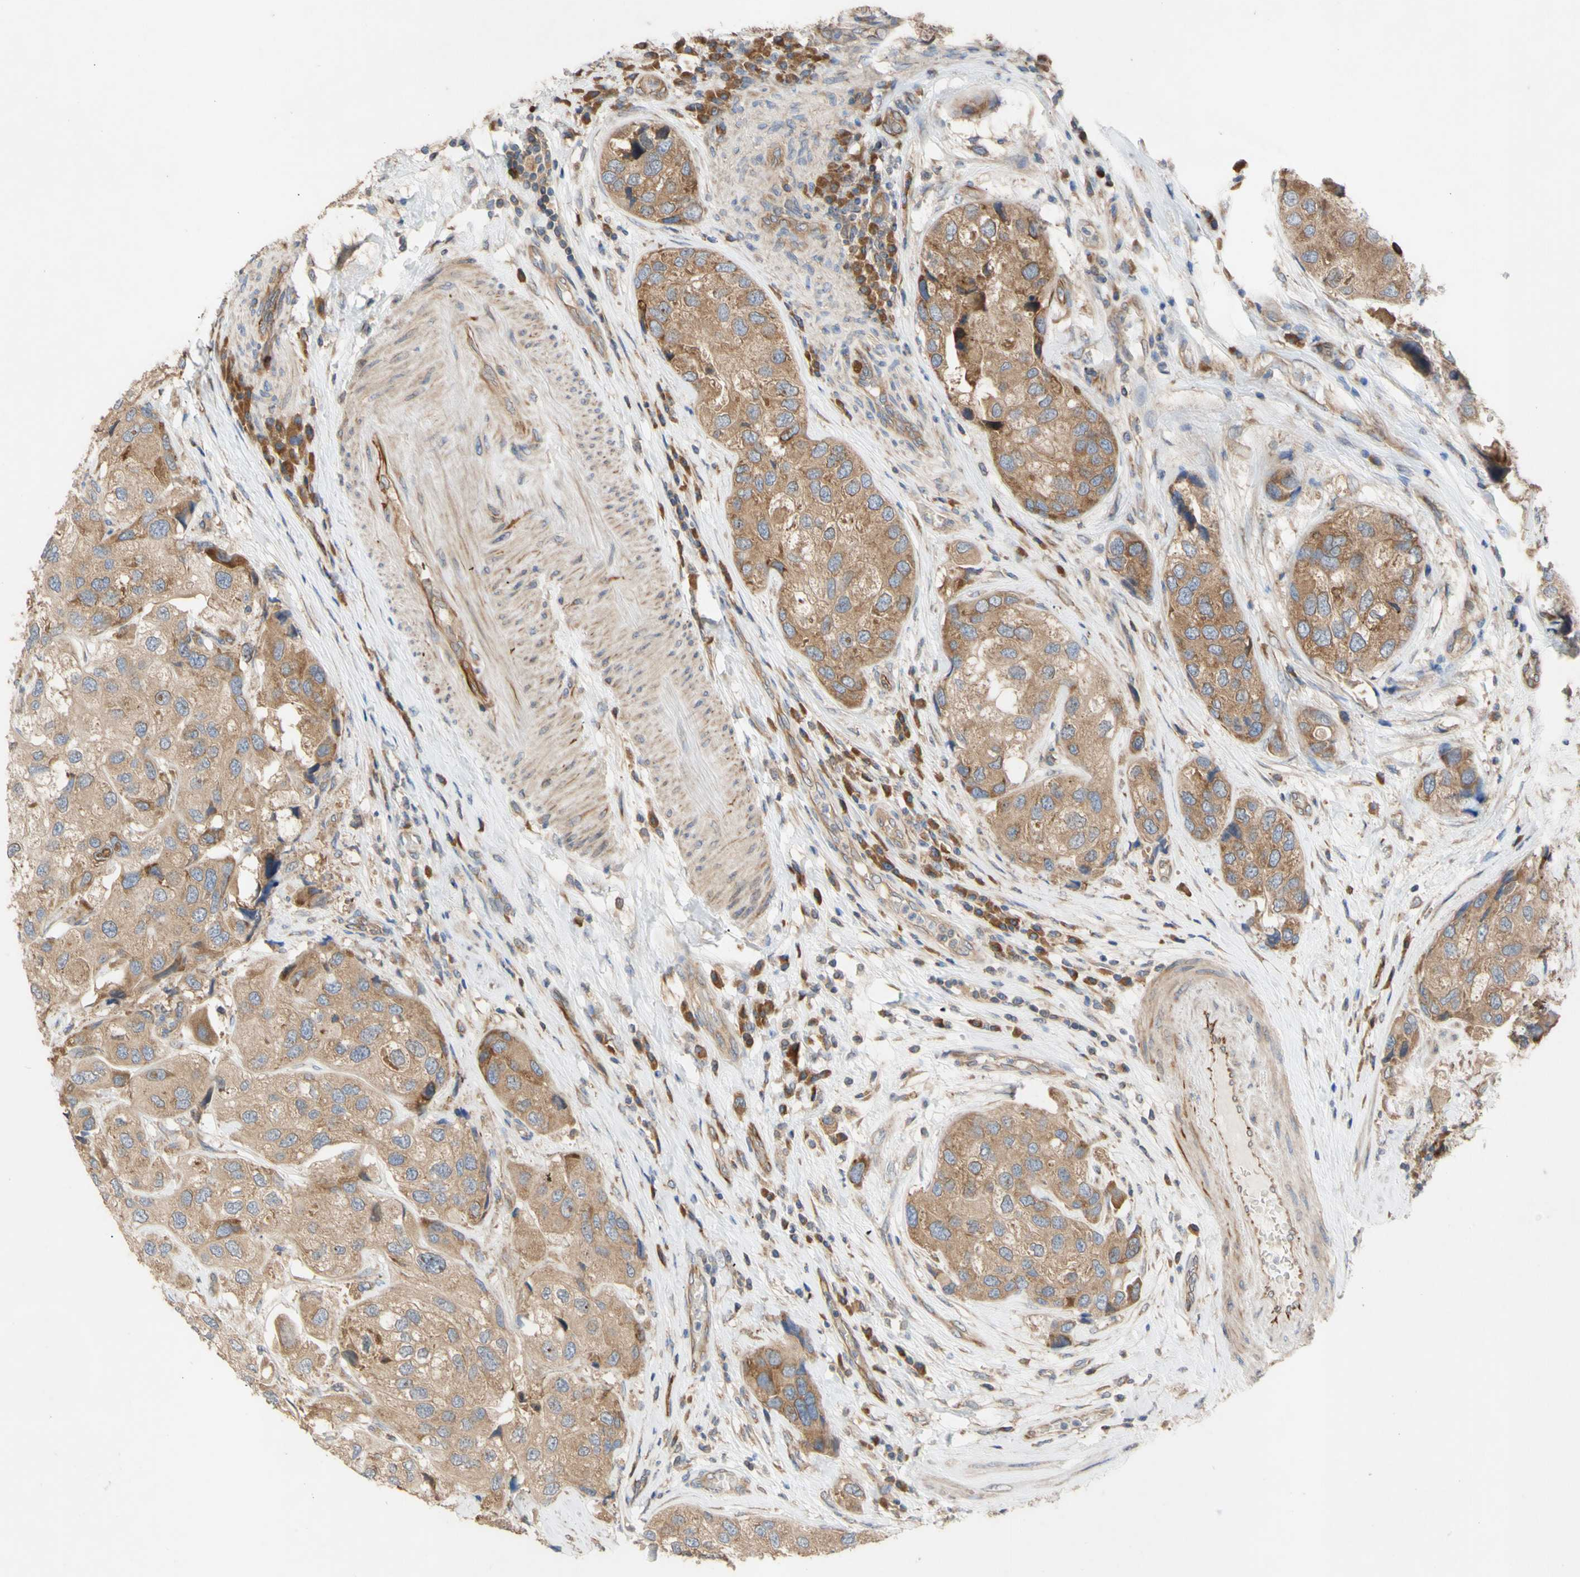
{"staining": {"intensity": "moderate", "quantity": ">75%", "location": "cytoplasmic/membranous"}, "tissue": "urothelial cancer", "cell_type": "Tumor cells", "image_type": "cancer", "snomed": [{"axis": "morphology", "description": "Urothelial carcinoma, High grade"}, {"axis": "topography", "description": "Urinary bladder"}], "caption": "Protein staining of urothelial carcinoma (high-grade) tissue exhibits moderate cytoplasmic/membranous expression in approximately >75% of tumor cells. The staining was performed using DAB to visualize the protein expression in brown, while the nuclei were stained in blue with hematoxylin (Magnification: 20x).", "gene": "EIF2S3", "patient": {"sex": "female", "age": 64}}